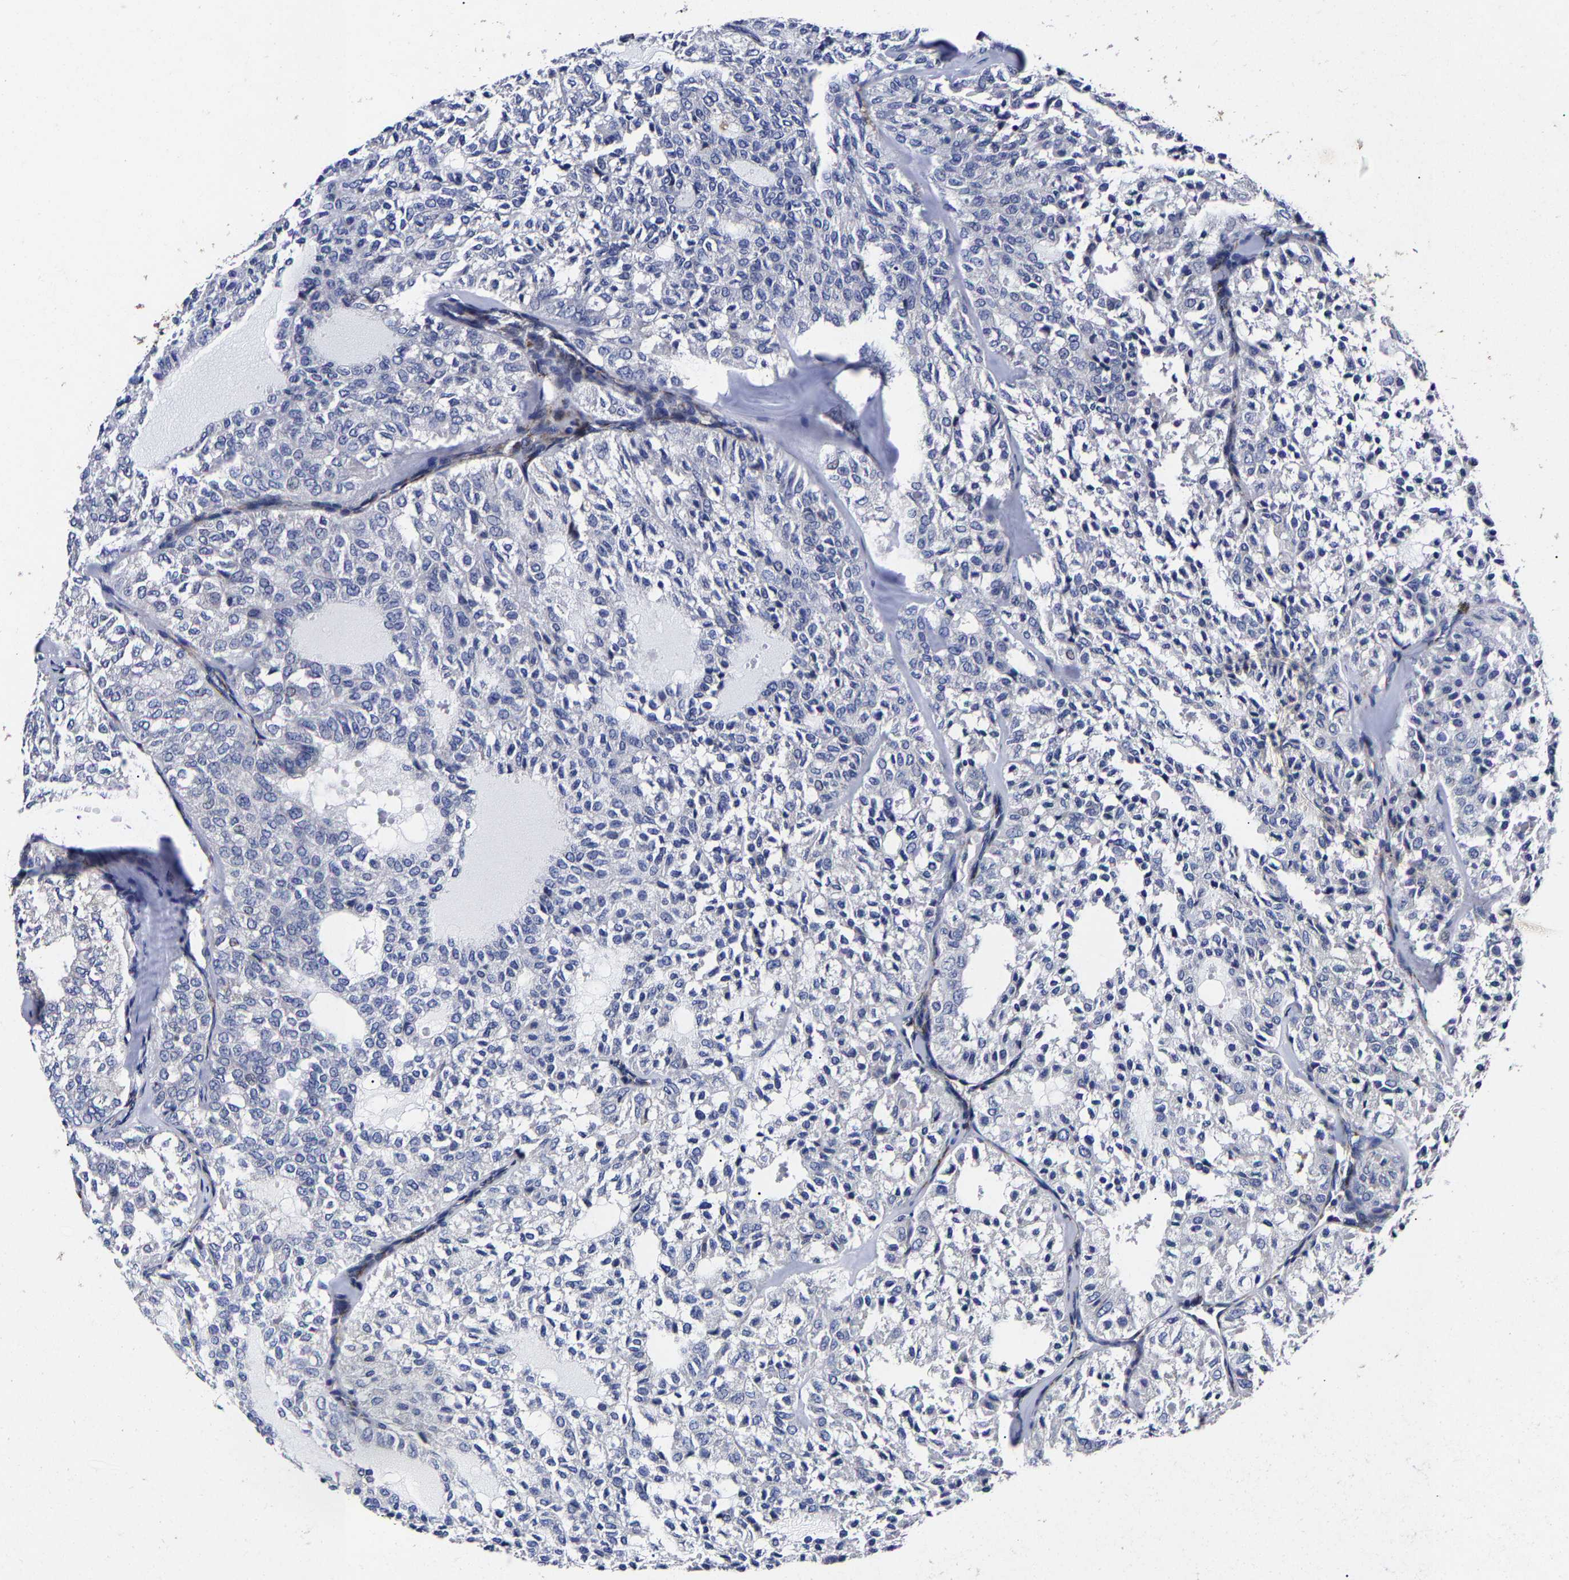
{"staining": {"intensity": "negative", "quantity": "none", "location": "none"}, "tissue": "thyroid cancer", "cell_type": "Tumor cells", "image_type": "cancer", "snomed": [{"axis": "morphology", "description": "Follicular adenoma carcinoma, NOS"}, {"axis": "topography", "description": "Thyroid gland"}], "caption": "An image of human thyroid follicular adenoma carcinoma is negative for staining in tumor cells. (DAB (3,3'-diaminobenzidine) immunohistochemistry, high magnification).", "gene": "AASS", "patient": {"sex": "male", "age": 75}}